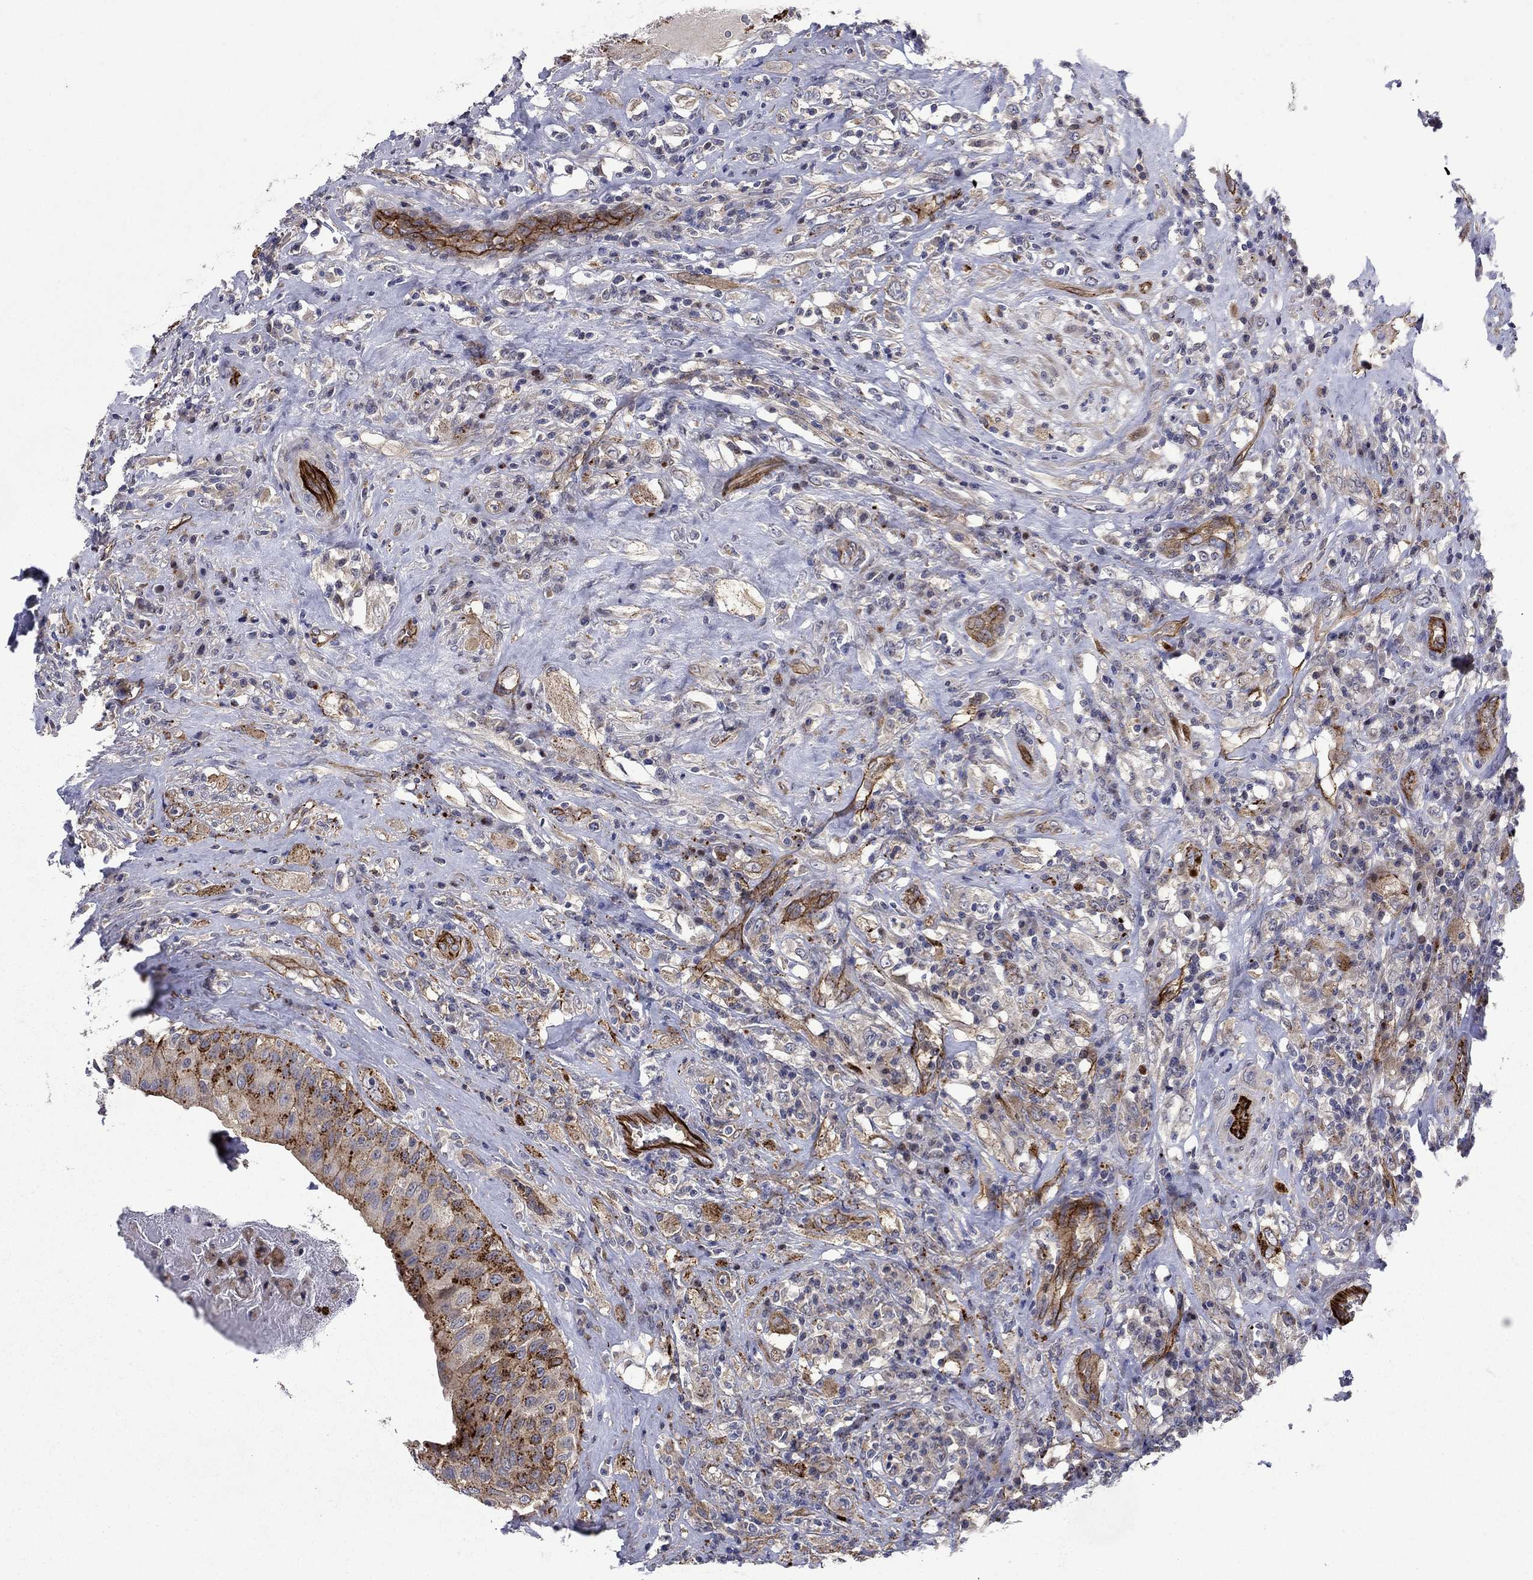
{"staining": {"intensity": "strong", "quantity": "<25%", "location": "cytoplasmic/membranous"}, "tissue": "testis cancer", "cell_type": "Tumor cells", "image_type": "cancer", "snomed": [{"axis": "morphology", "description": "Necrosis, NOS"}, {"axis": "morphology", "description": "Carcinoma, Embryonal, NOS"}, {"axis": "topography", "description": "Testis"}], "caption": "Testis cancer was stained to show a protein in brown. There is medium levels of strong cytoplasmic/membranous positivity in approximately <25% of tumor cells.", "gene": "SLC7A1", "patient": {"sex": "male", "age": 19}}